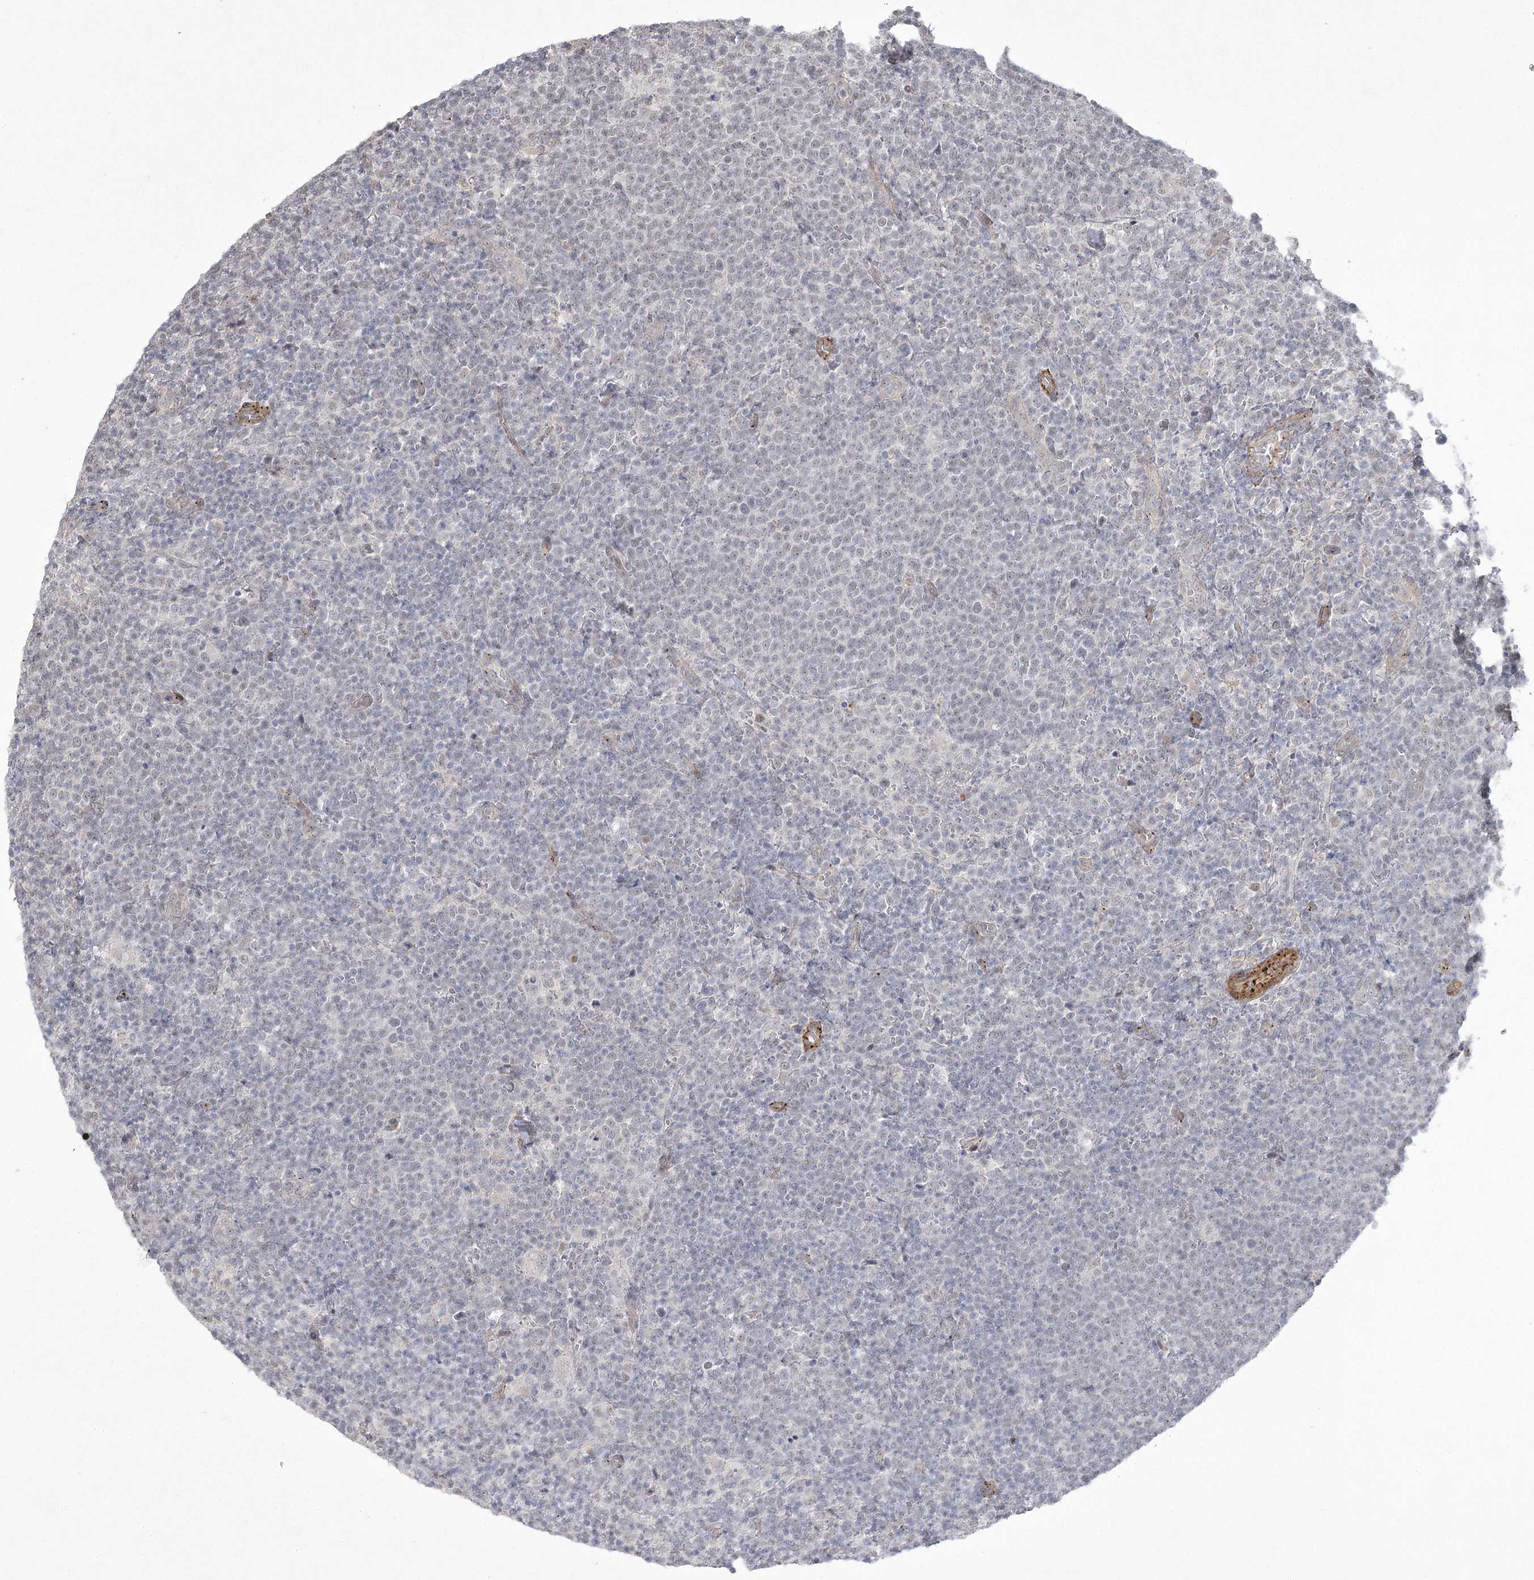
{"staining": {"intensity": "negative", "quantity": "none", "location": "none"}, "tissue": "lymphoma", "cell_type": "Tumor cells", "image_type": "cancer", "snomed": [{"axis": "morphology", "description": "Malignant lymphoma, non-Hodgkin's type, High grade"}, {"axis": "topography", "description": "Lymph node"}], "caption": "Histopathology image shows no protein staining in tumor cells of lymphoma tissue.", "gene": "AMTN", "patient": {"sex": "male", "age": 61}}